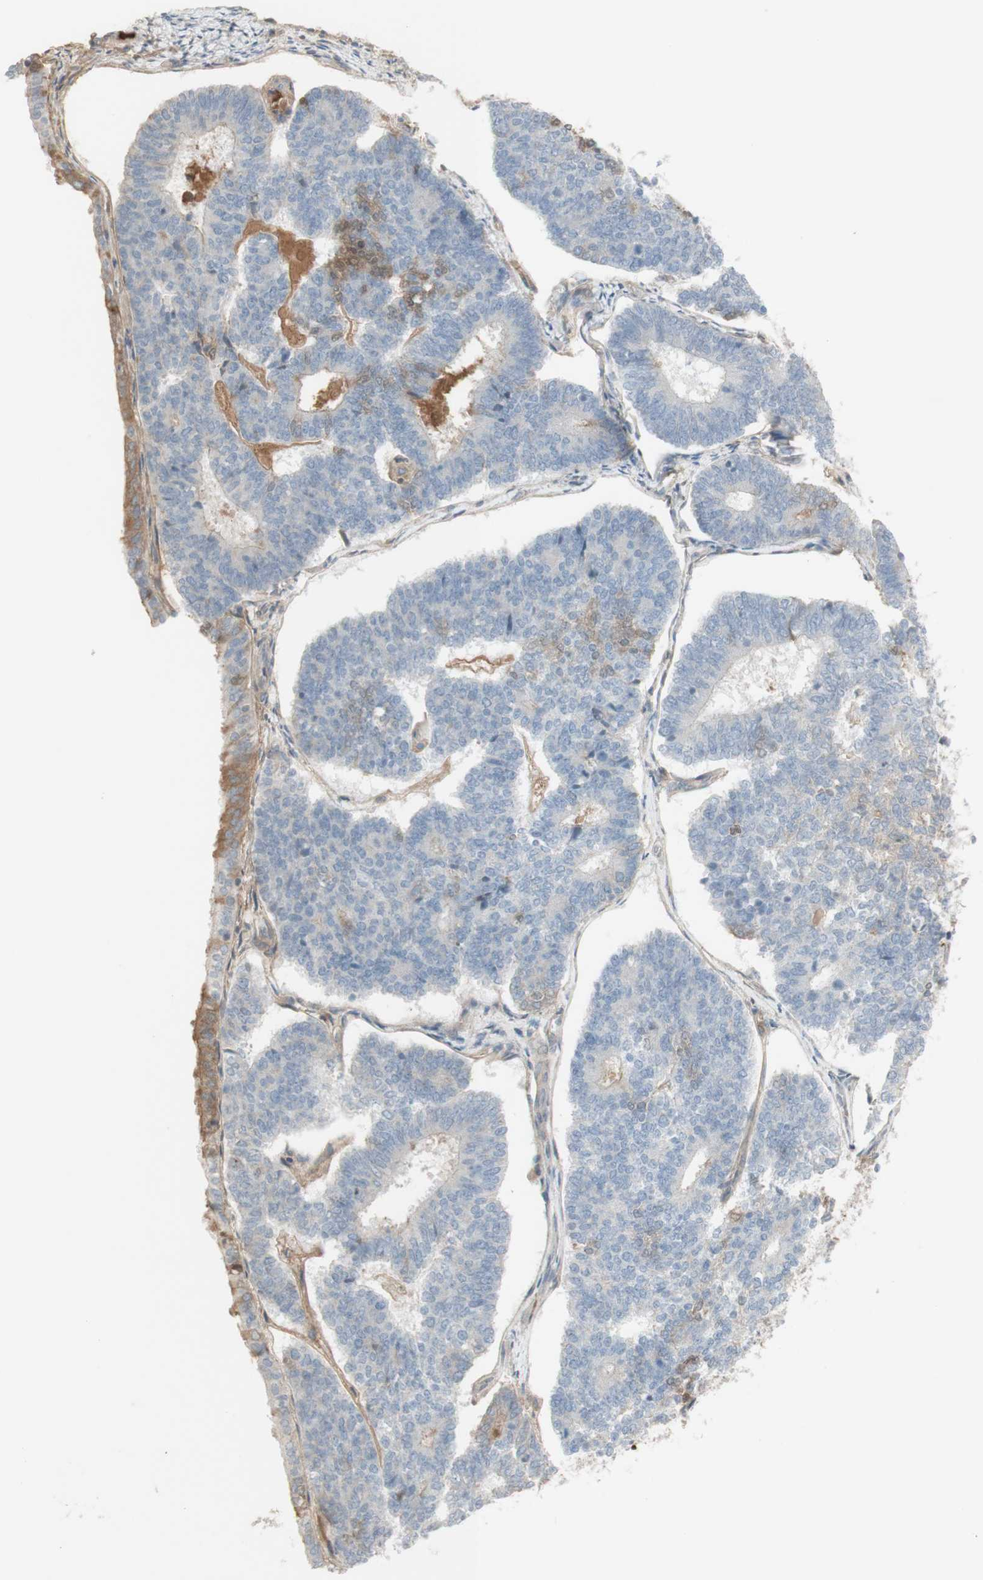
{"staining": {"intensity": "weak", "quantity": "<25%", "location": "cytoplasmic/membranous"}, "tissue": "endometrial cancer", "cell_type": "Tumor cells", "image_type": "cancer", "snomed": [{"axis": "morphology", "description": "Adenocarcinoma, NOS"}, {"axis": "topography", "description": "Endometrium"}], "caption": "This is an immunohistochemistry histopathology image of human endometrial cancer. There is no expression in tumor cells.", "gene": "NID1", "patient": {"sex": "female", "age": 70}}